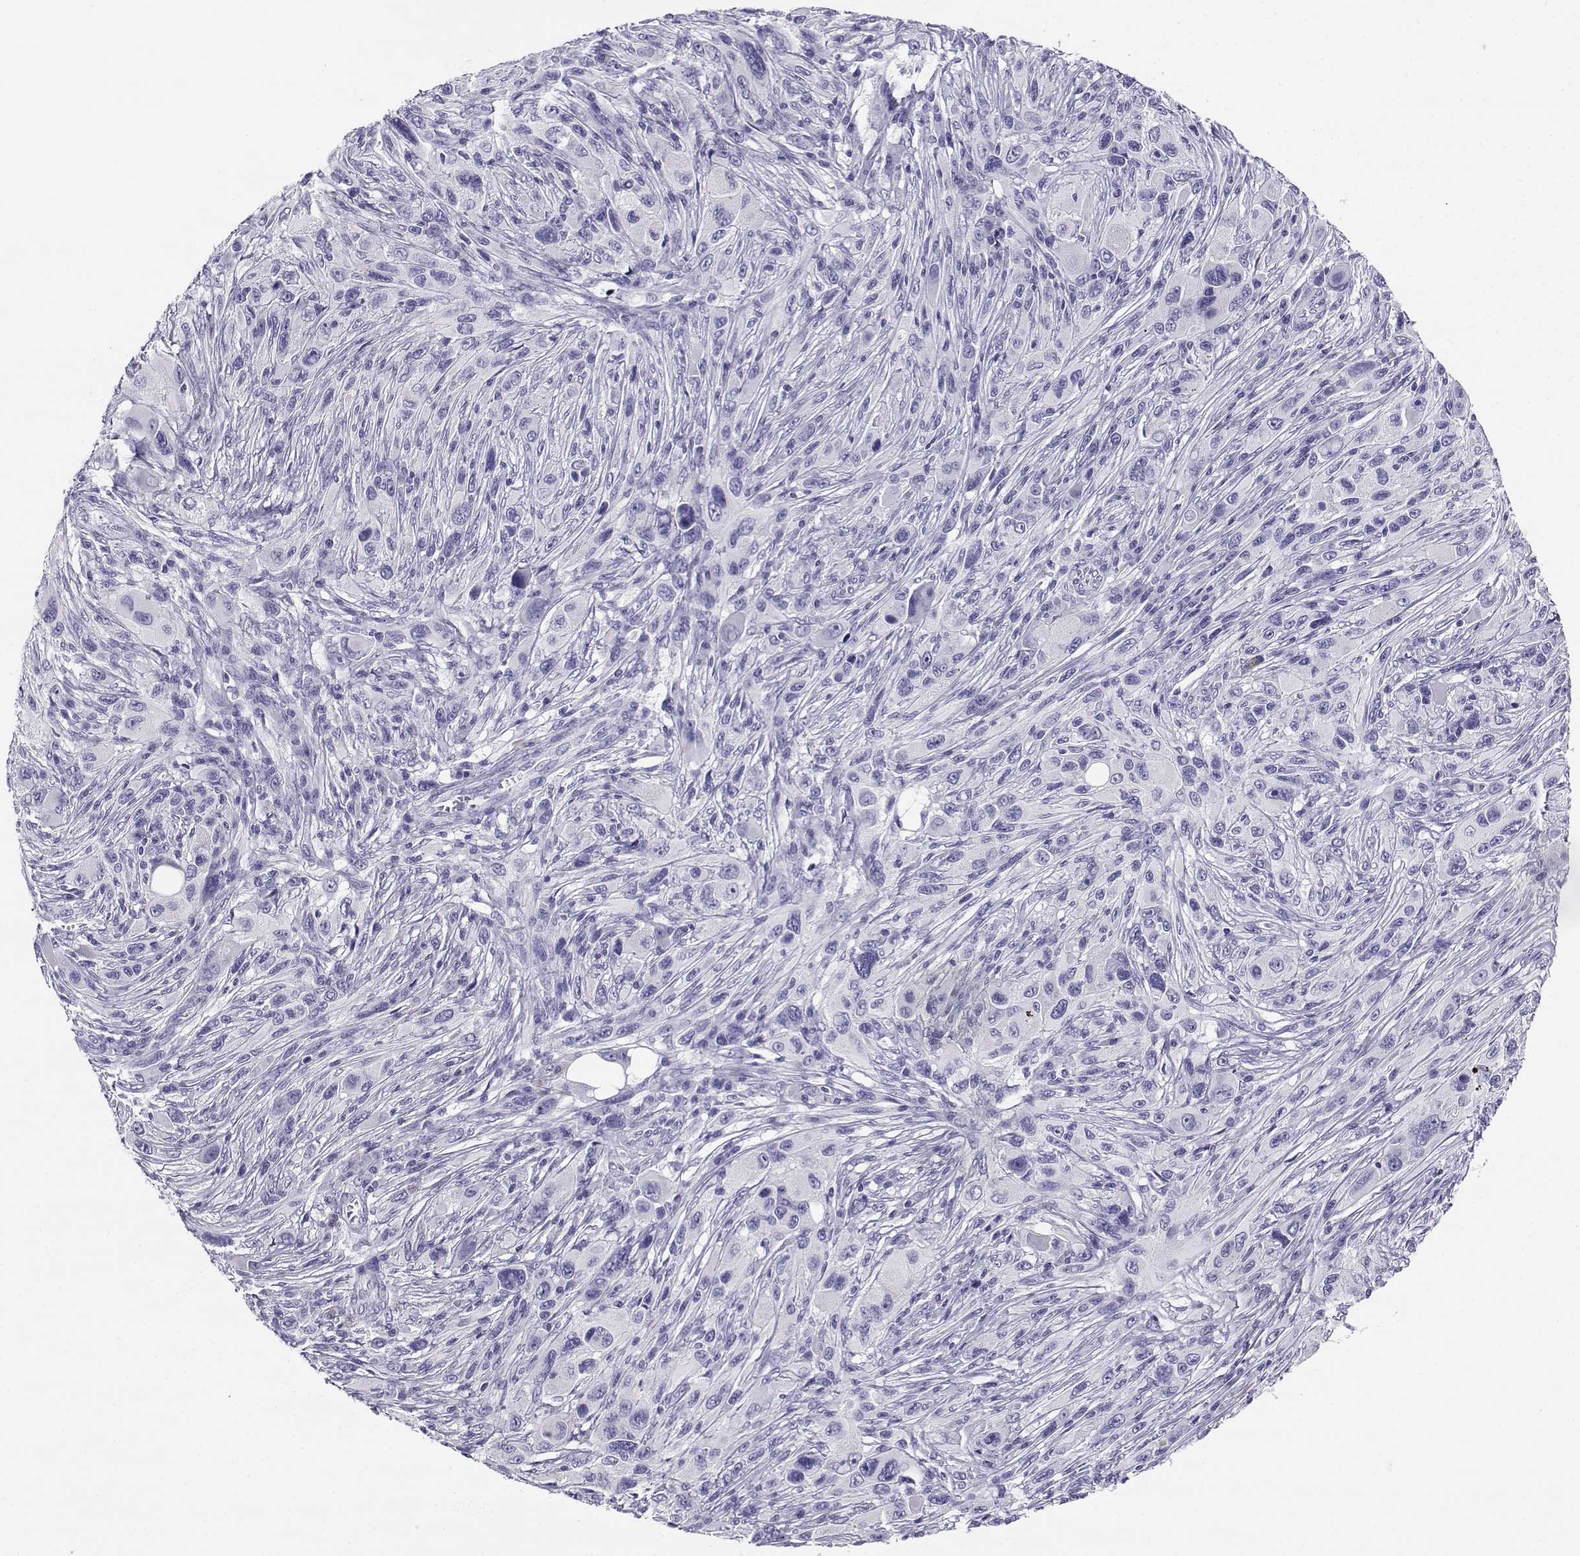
{"staining": {"intensity": "negative", "quantity": "none", "location": "none"}, "tissue": "melanoma", "cell_type": "Tumor cells", "image_type": "cancer", "snomed": [{"axis": "morphology", "description": "Malignant melanoma, NOS"}, {"axis": "topography", "description": "Skin"}], "caption": "Immunohistochemistry (IHC) image of neoplastic tissue: human melanoma stained with DAB reveals no significant protein staining in tumor cells.", "gene": "CABS1", "patient": {"sex": "male", "age": 53}}